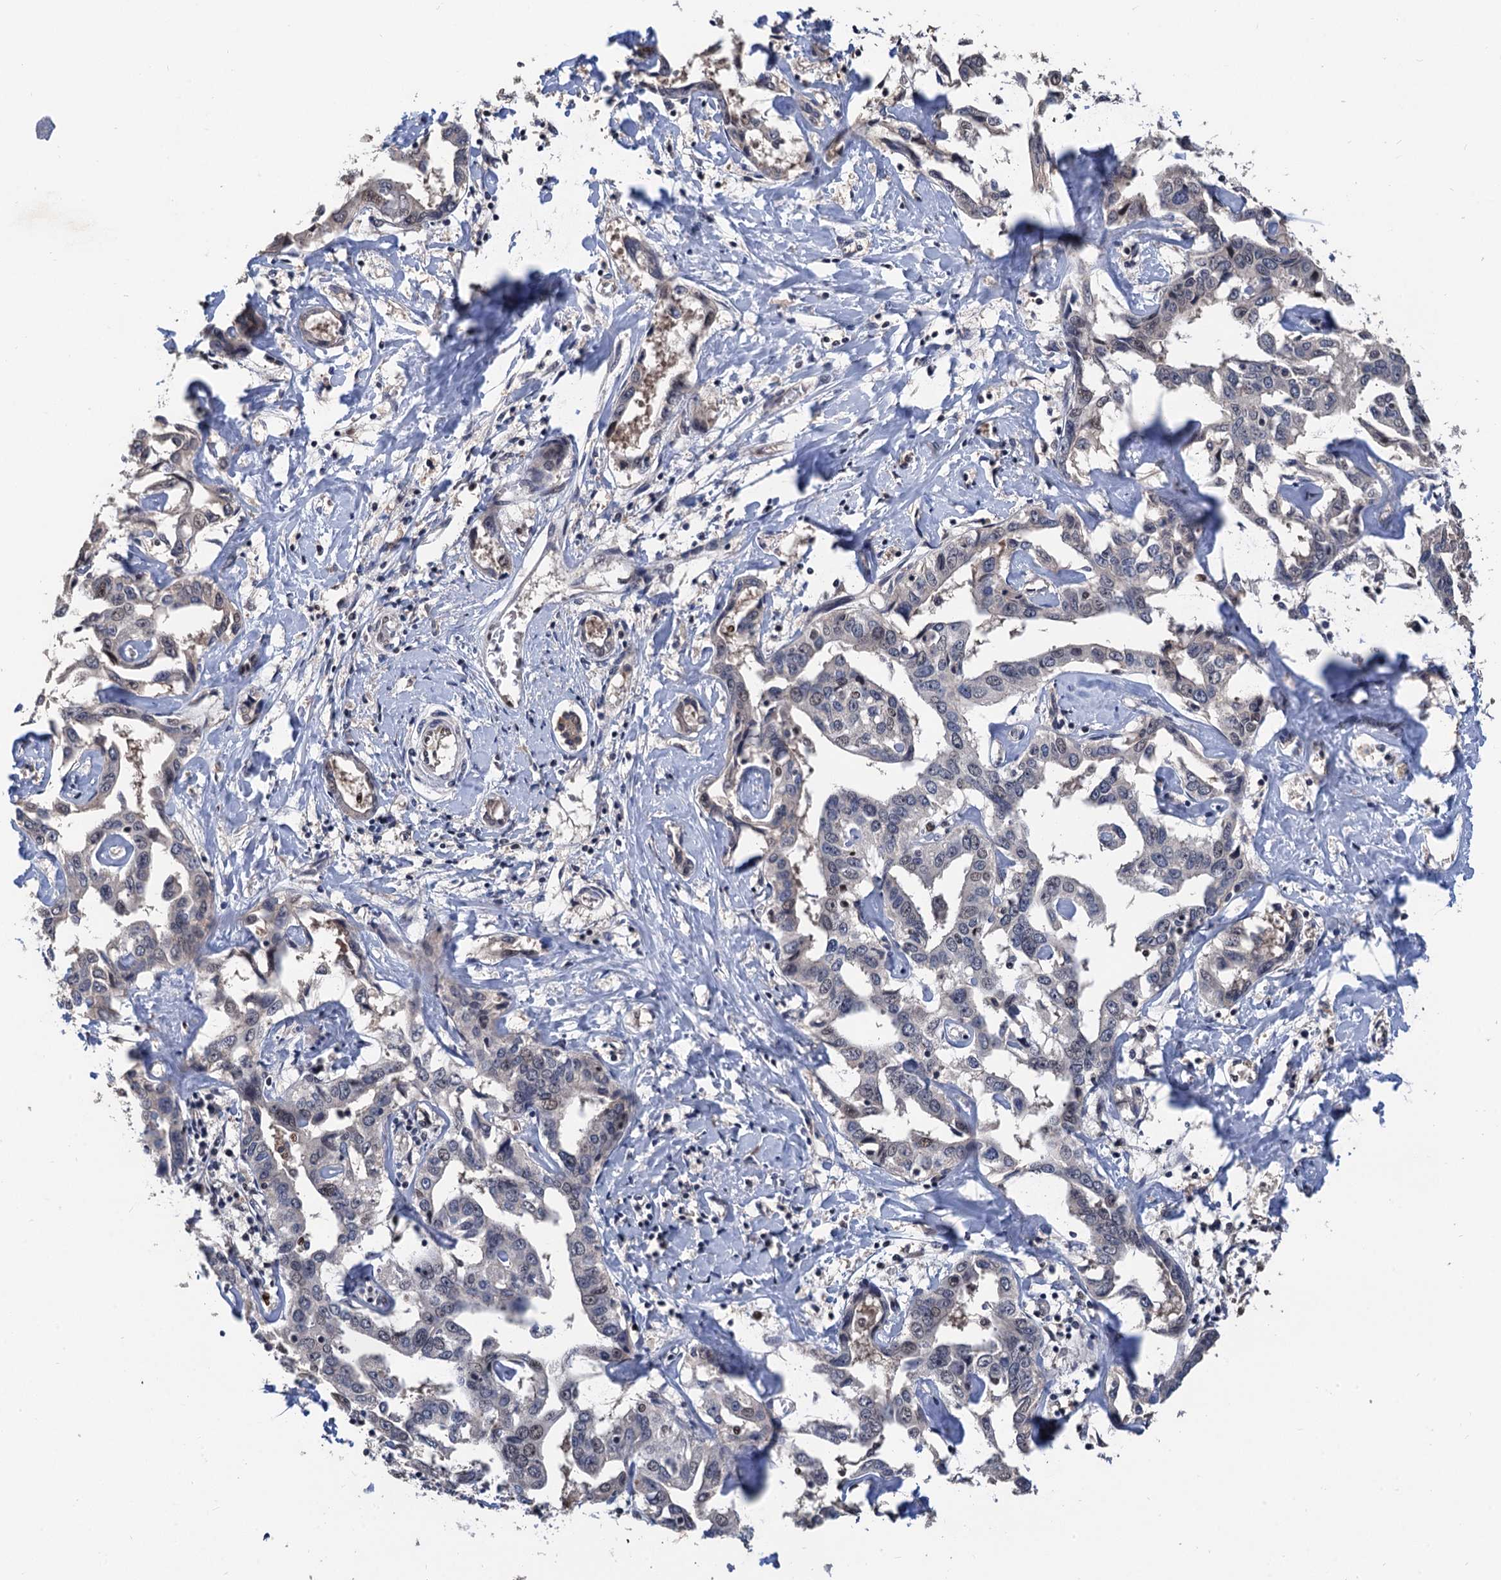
{"staining": {"intensity": "weak", "quantity": "<25%", "location": "nuclear"}, "tissue": "liver cancer", "cell_type": "Tumor cells", "image_type": "cancer", "snomed": [{"axis": "morphology", "description": "Cholangiocarcinoma"}, {"axis": "topography", "description": "Liver"}], "caption": "Liver cancer was stained to show a protein in brown. There is no significant expression in tumor cells.", "gene": "TSEN34", "patient": {"sex": "male", "age": 59}}